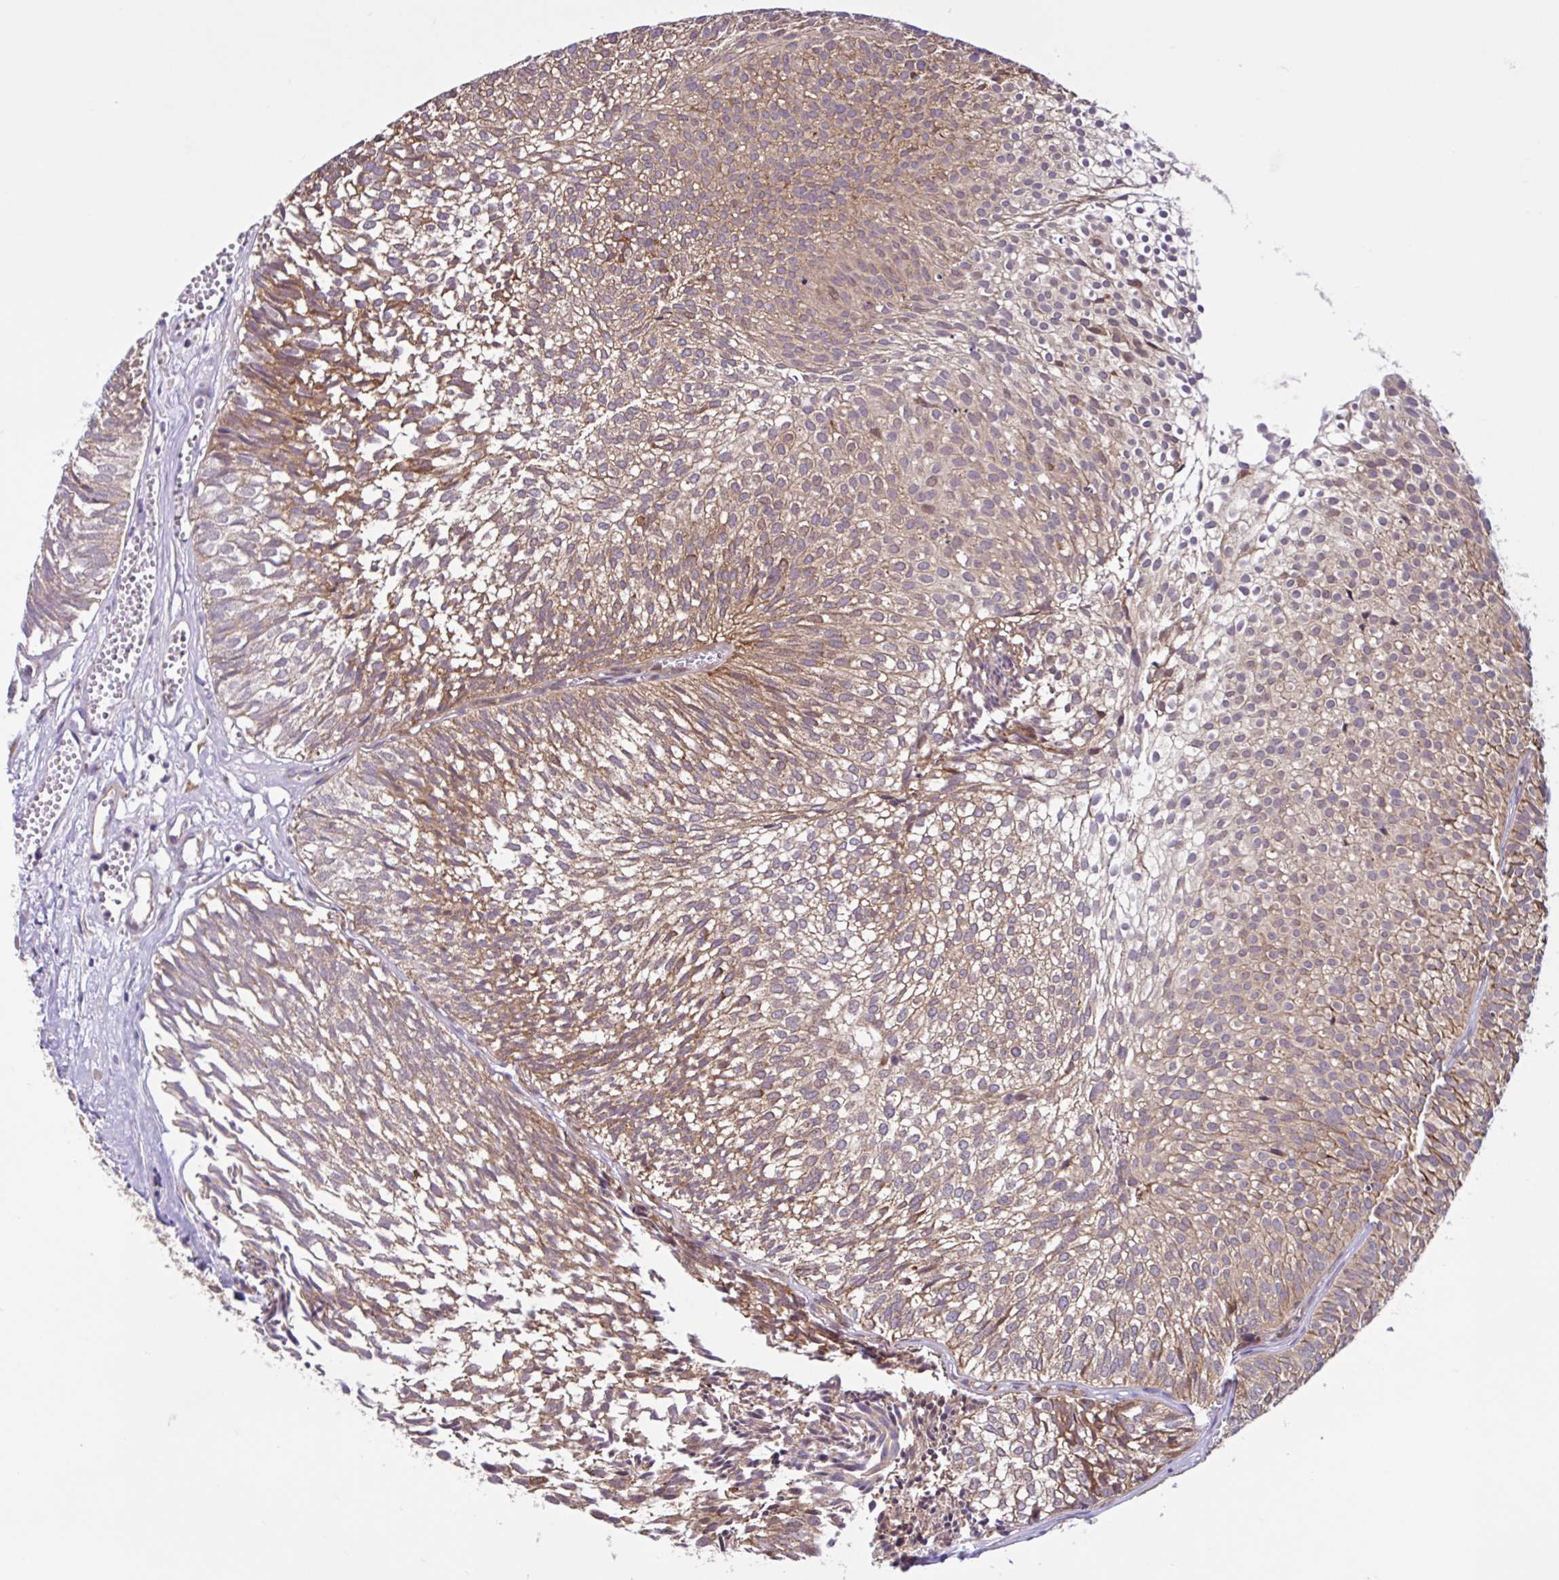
{"staining": {"intensity": "moderate", "quantity": ">75%", "location": "cytoplasmic/membranous"}, "tissue": "urothelial cancer", "cell_type": "Tumor cells", "image_type": "cancer", "snomed": [{"axis": "morphology", "description": "Urothelial carcinoma, Low grade"}, {"axis": "topography", "description": "Urinary bladder"}], "caption": "The immunohistochemical stain labels moderate cytoplasmic/membranous positivity in tumor cells of urothelial cancer tissue.", "gene": "NTPCR", "patient": {"sex": "male", "age": 91}}